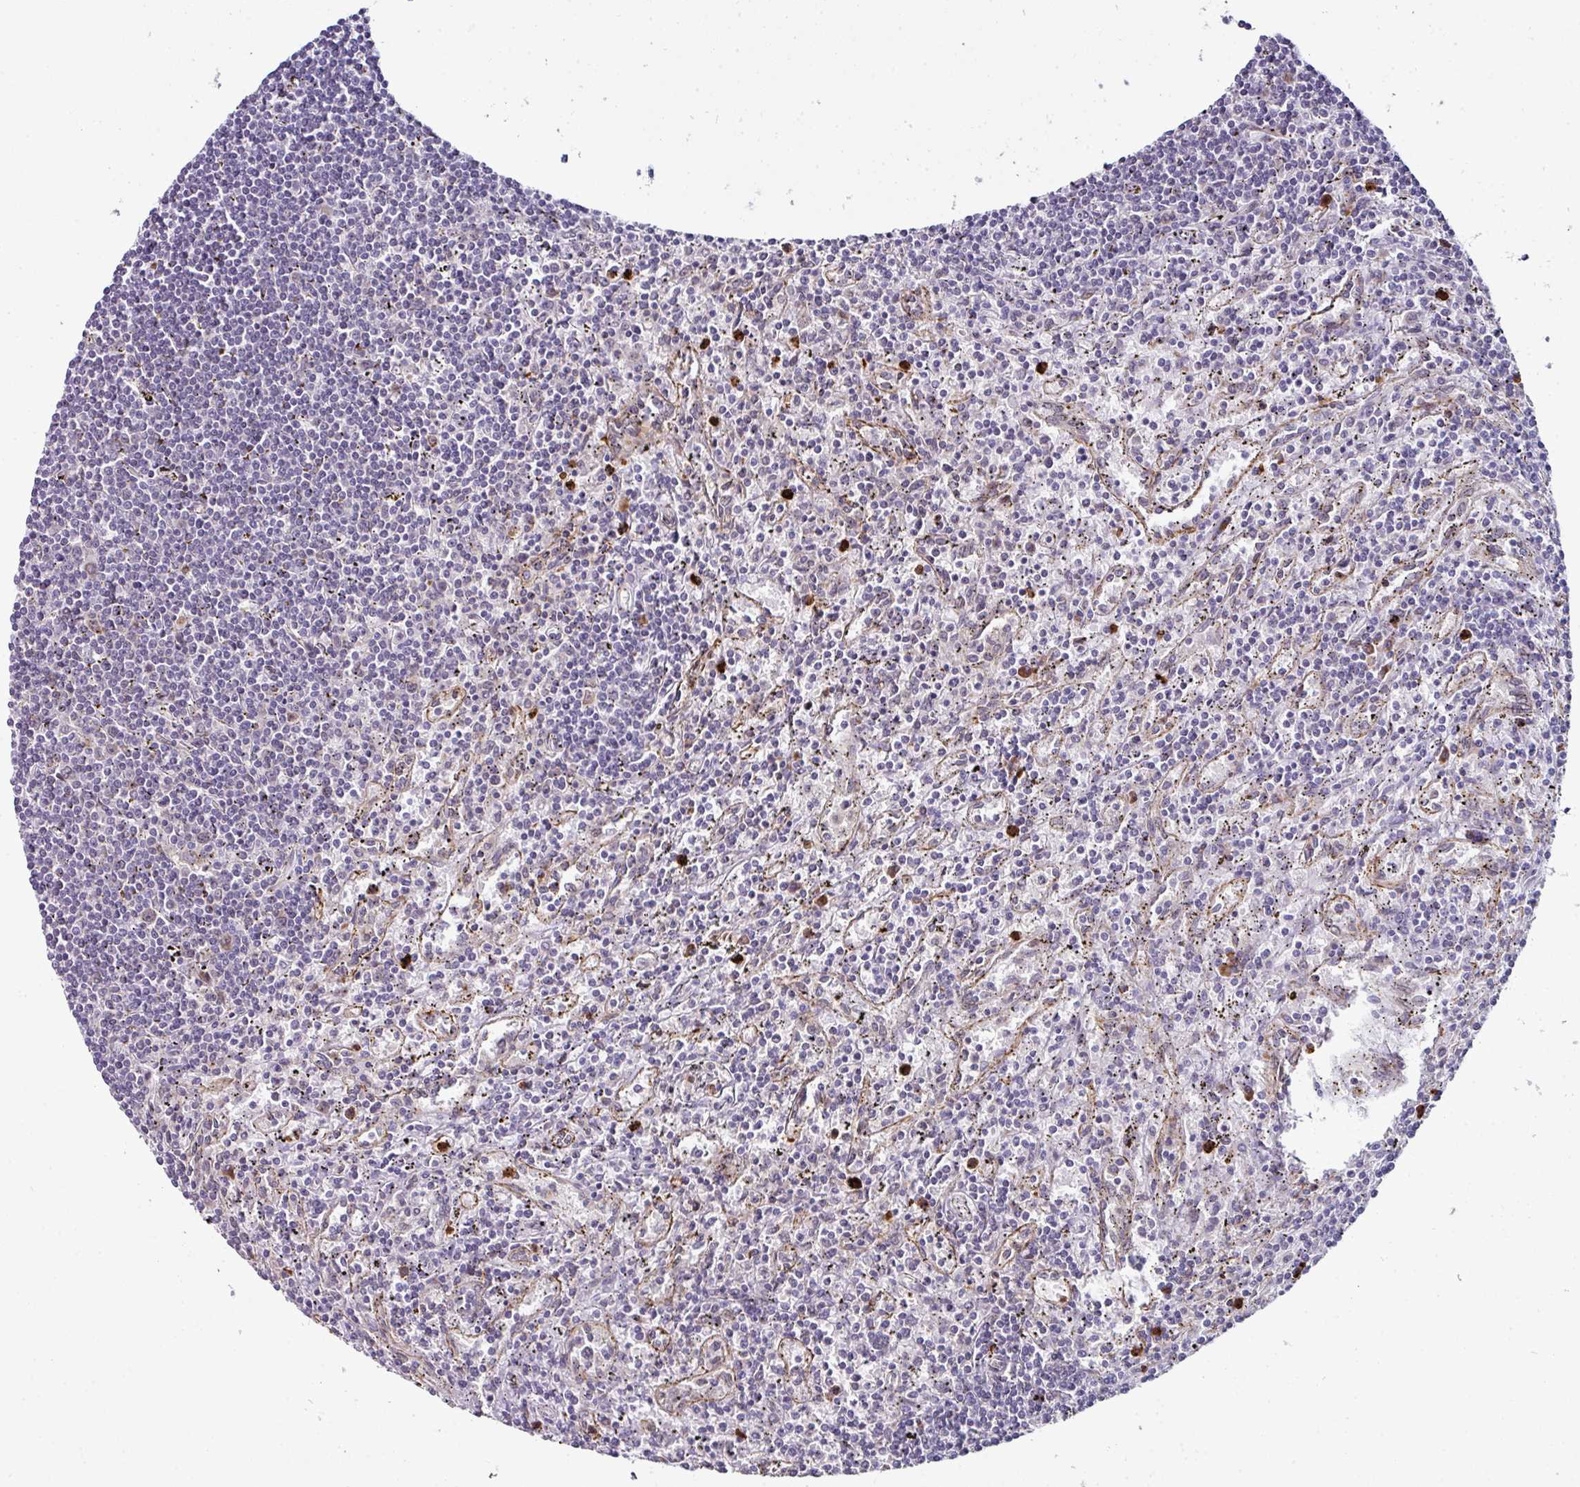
{"staining": {"intensity": "negative", "quantity": "none", "location": "none"}, "tissue": "lymphoma", "cell_type": "Tumor cells", "image_type": "cancer", "snomed": [{"axis": "morphology", "description": "Malignant lymphoma, non-Hodgkin's type, Low grade"}, {"axis": "topography", "description": "Spleen"}], "caption": "The histopathology image displays no significant expression in tumor cells of malignant lymphoma, non-Hodgkin's type (low-grade).", "gene": "APOLD1", "patient": {"sex": "male", "age": 76}}